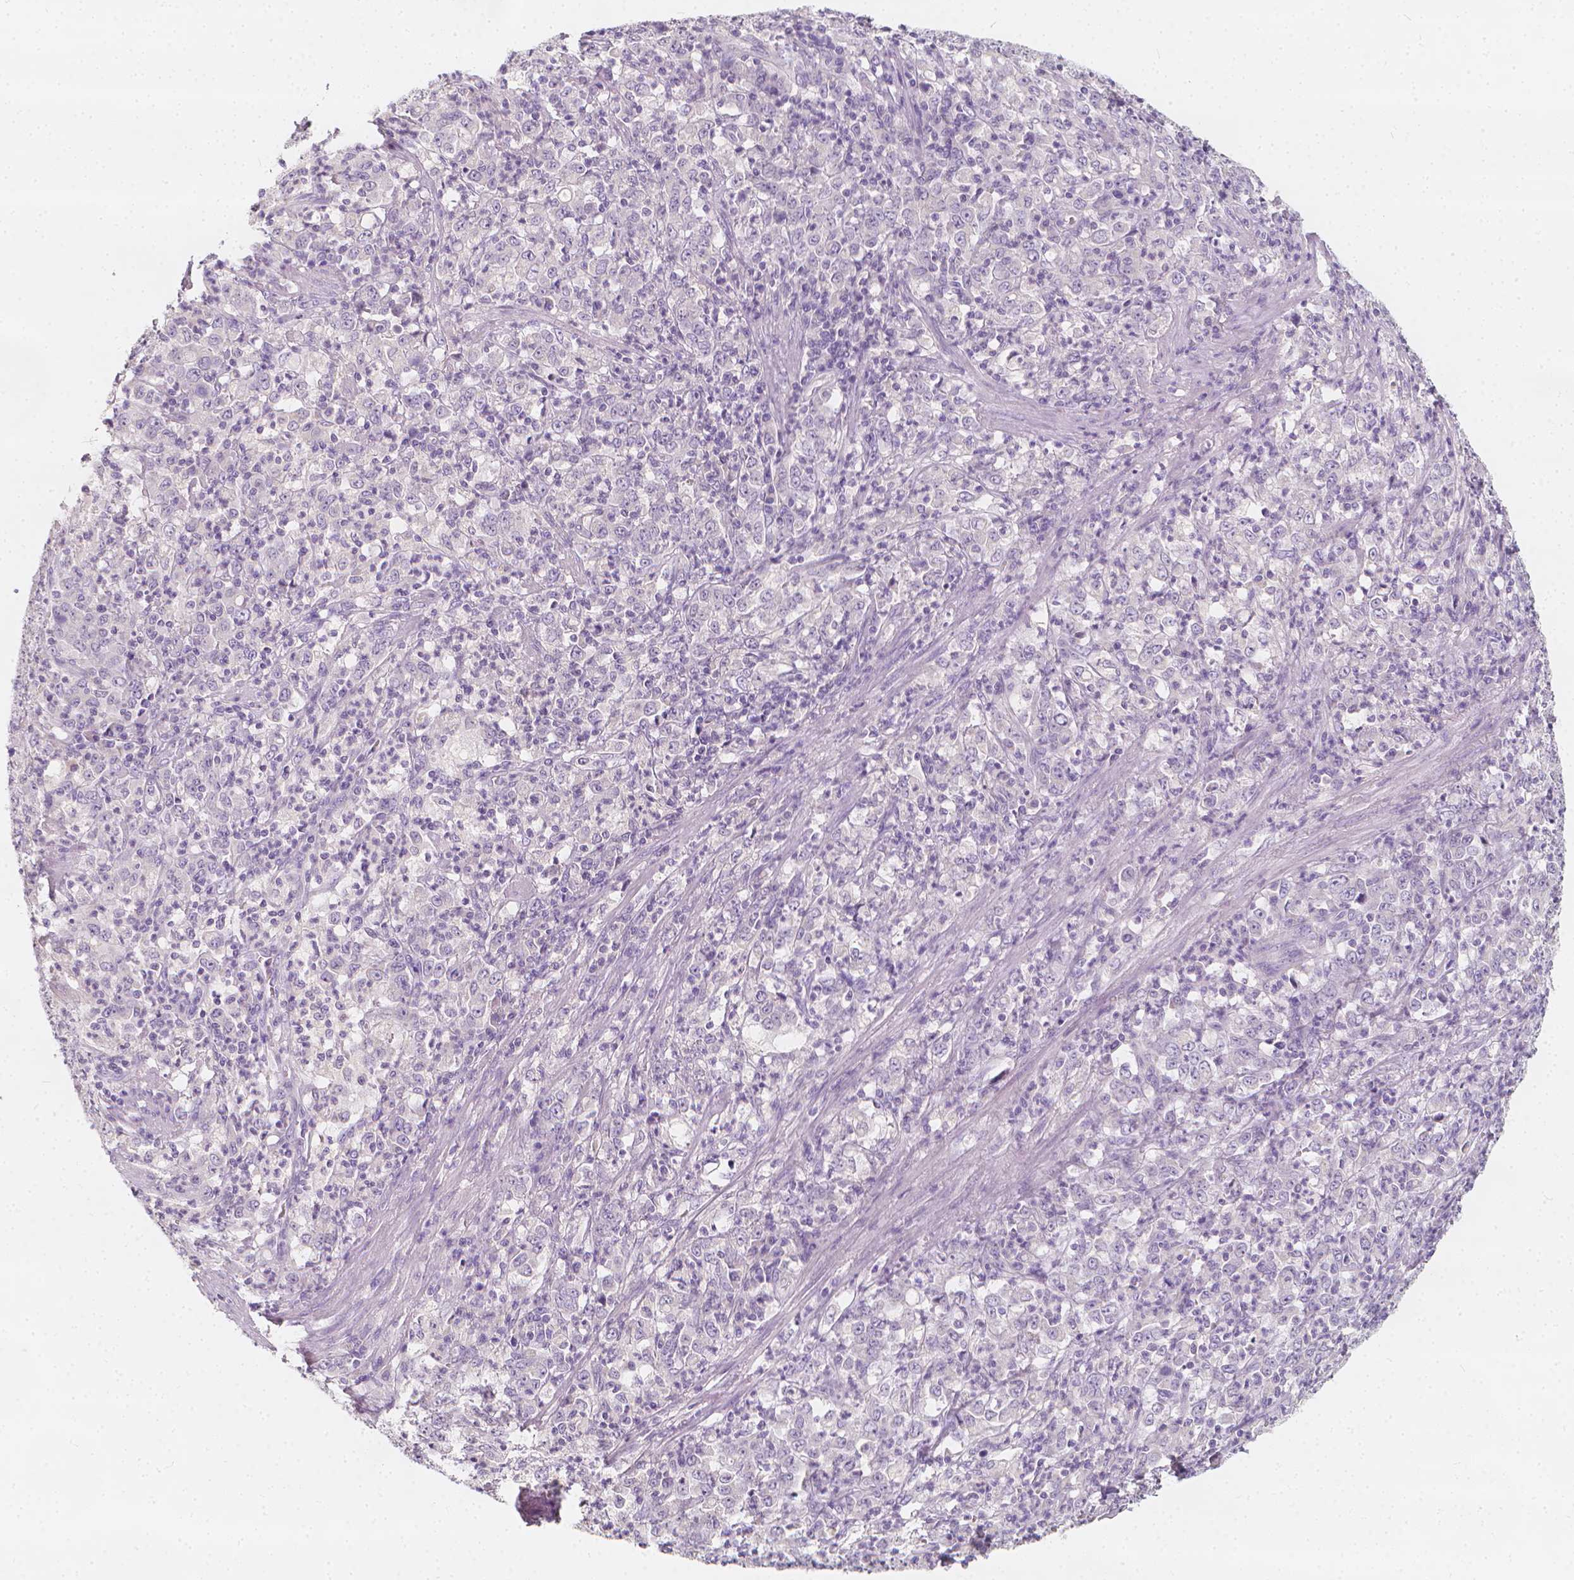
{"staining": {"intensity": "negative", "quantity": "none", "location": "none"}, "tissue": "stomach cancer", "cell_type": "Tumor cells", "image_type": "cancer", "snomed": [{"axis": "morphology", "description": "Adenocarcinoma, NOS"}, {"axis": "topography", "description": "Stomach, lower"}], "caption": "Histopathology image shows no significant protein staining in tumor cells of stomach adenocarcinoma.", "gene": "RBFOX1", "patient": {"sex": "female", "age": 71}}